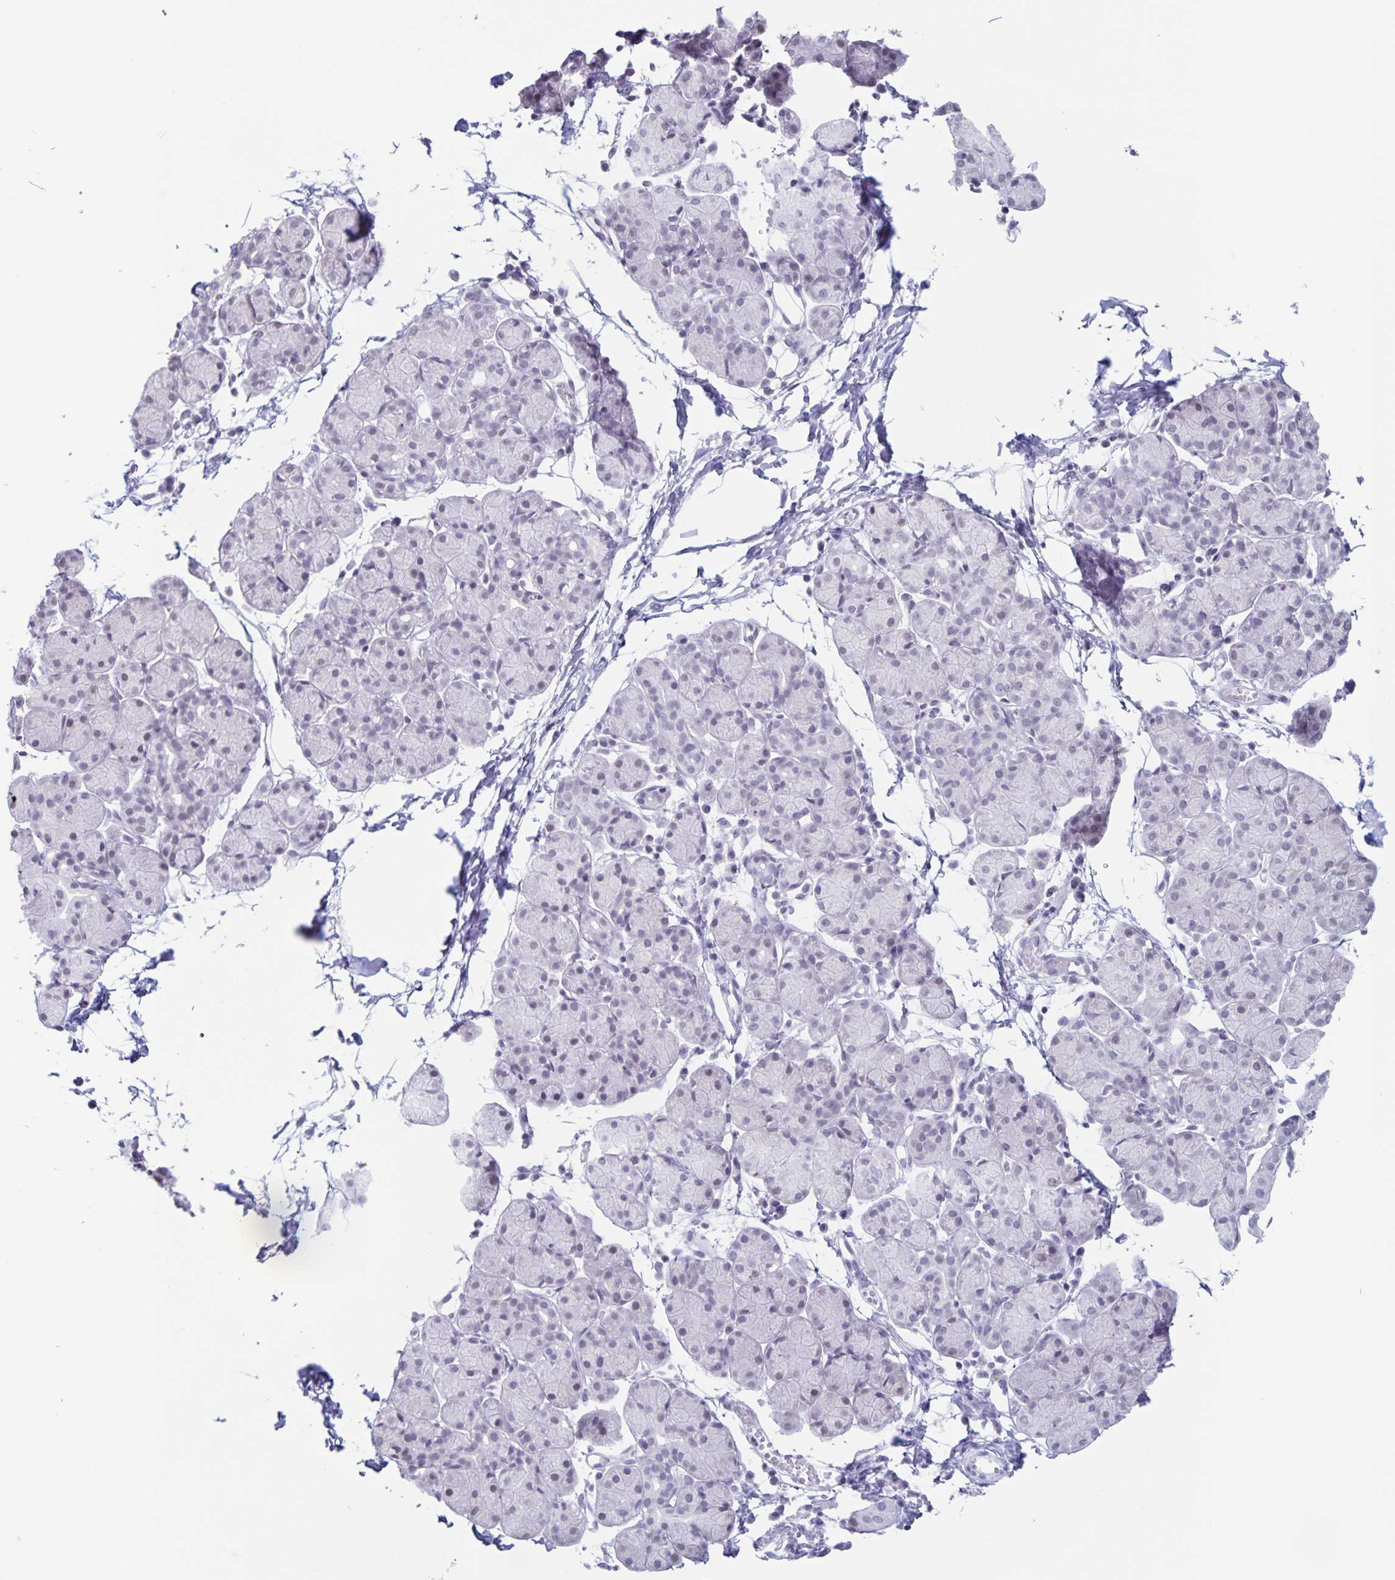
{"staining": {"intensity": "negative", "quantity": "none", "location": "none"}, "tissue": "salivary gland", "cell_type": "Glandular cells", "image_type": "normal", "snomed": [{"axis": "morphology", "description": "Normal tissue, NOS"}, {"axis": "morphology", "description": "Inflammation, NOS"}, {"axis": "topography", "description": "Lymph node"}, {"axis": "topography", "description": "Salivary gland"}], "caption": "Unremarkable salivary gland was stained to show a protein in brown. There is no significant staining in glandular cells.", "gene": "LCE6A", "patient": {"sex": "male", "age": 3}}